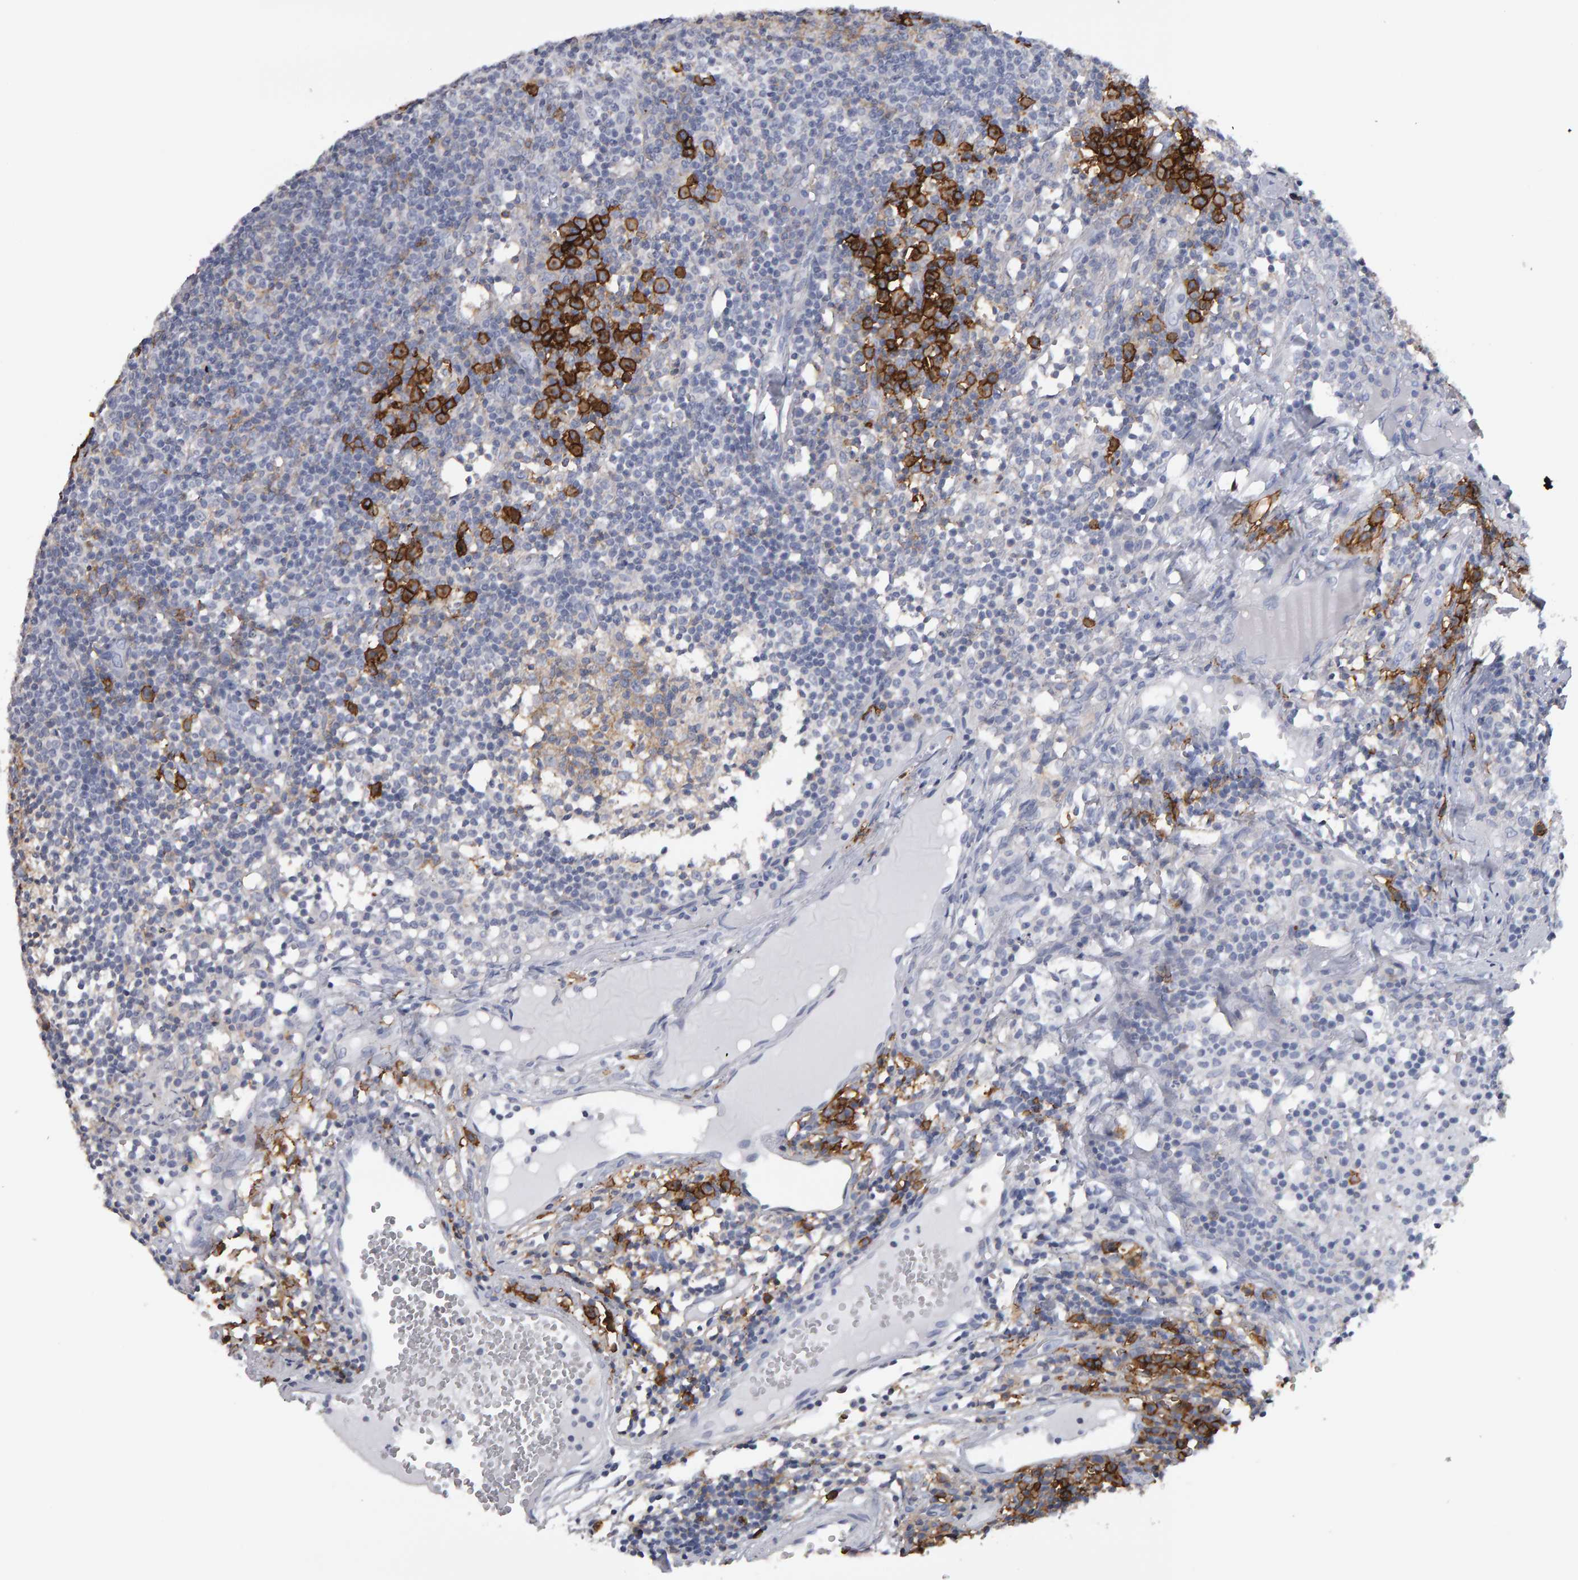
{"staining": {"intensity": "strong", "quantity": "<25%", "location": "cytoplasmic/membranous"}, "tissue": "lymph node", "cell_type": "Germinal center cells", "image_type": "normal", "snomed": [{"axis": "morphology", "description": "Normal tissue, NOS"}, {"axis": "morphology", "description": "Inflammation, NOS"}, {"axis": "topography", "description": "Lymph node"}], "caption": "Immunohistochemistry (IHC) of benign lymph node reveals medium levels of strong cytoplasmic/membranous staining in approximately <25% of germinal center cells. (IHC, brightfield microscopy, high magnification).", "gene": "CD38", "patient": {"sex": "male", "age": 55}}